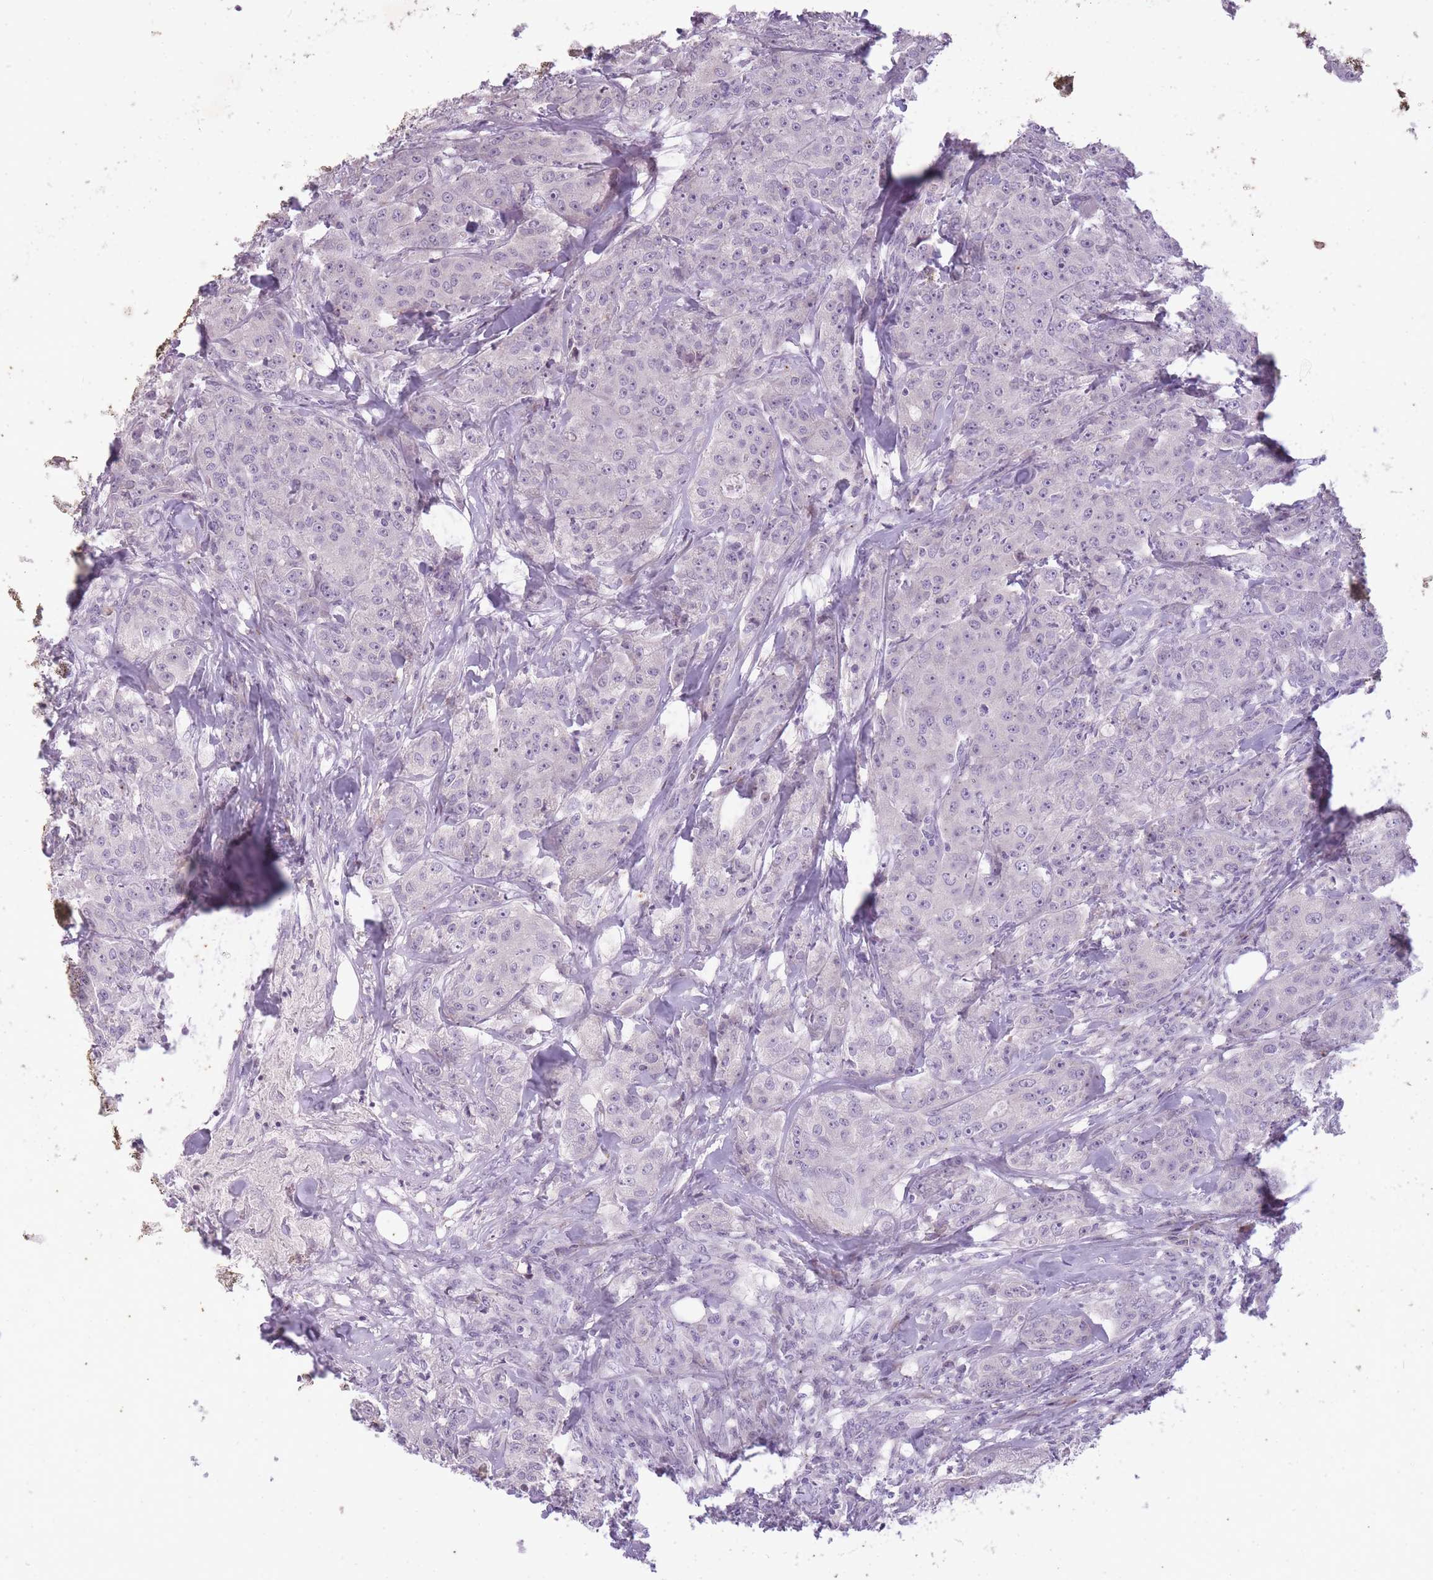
{"staining": {"intensity": "negative", "quantity": "none", "location": "none"}, "tissue": "breast cancer", "cell_type": "Tumor cells", "image_type": "cancer", "snomed": [{"axis": "morphology", "description": "Duct carcinoma"}, {"axis": "topography", "description": "Breast"}], "caption": "A high-resolution micrograph shows IHC staining of invasive ductal carcinoma (breast), which exhibits no significant expression in tumor cells.", "gene": "CNTNAP3", "patient": {"sex": "female", "age": 43}}